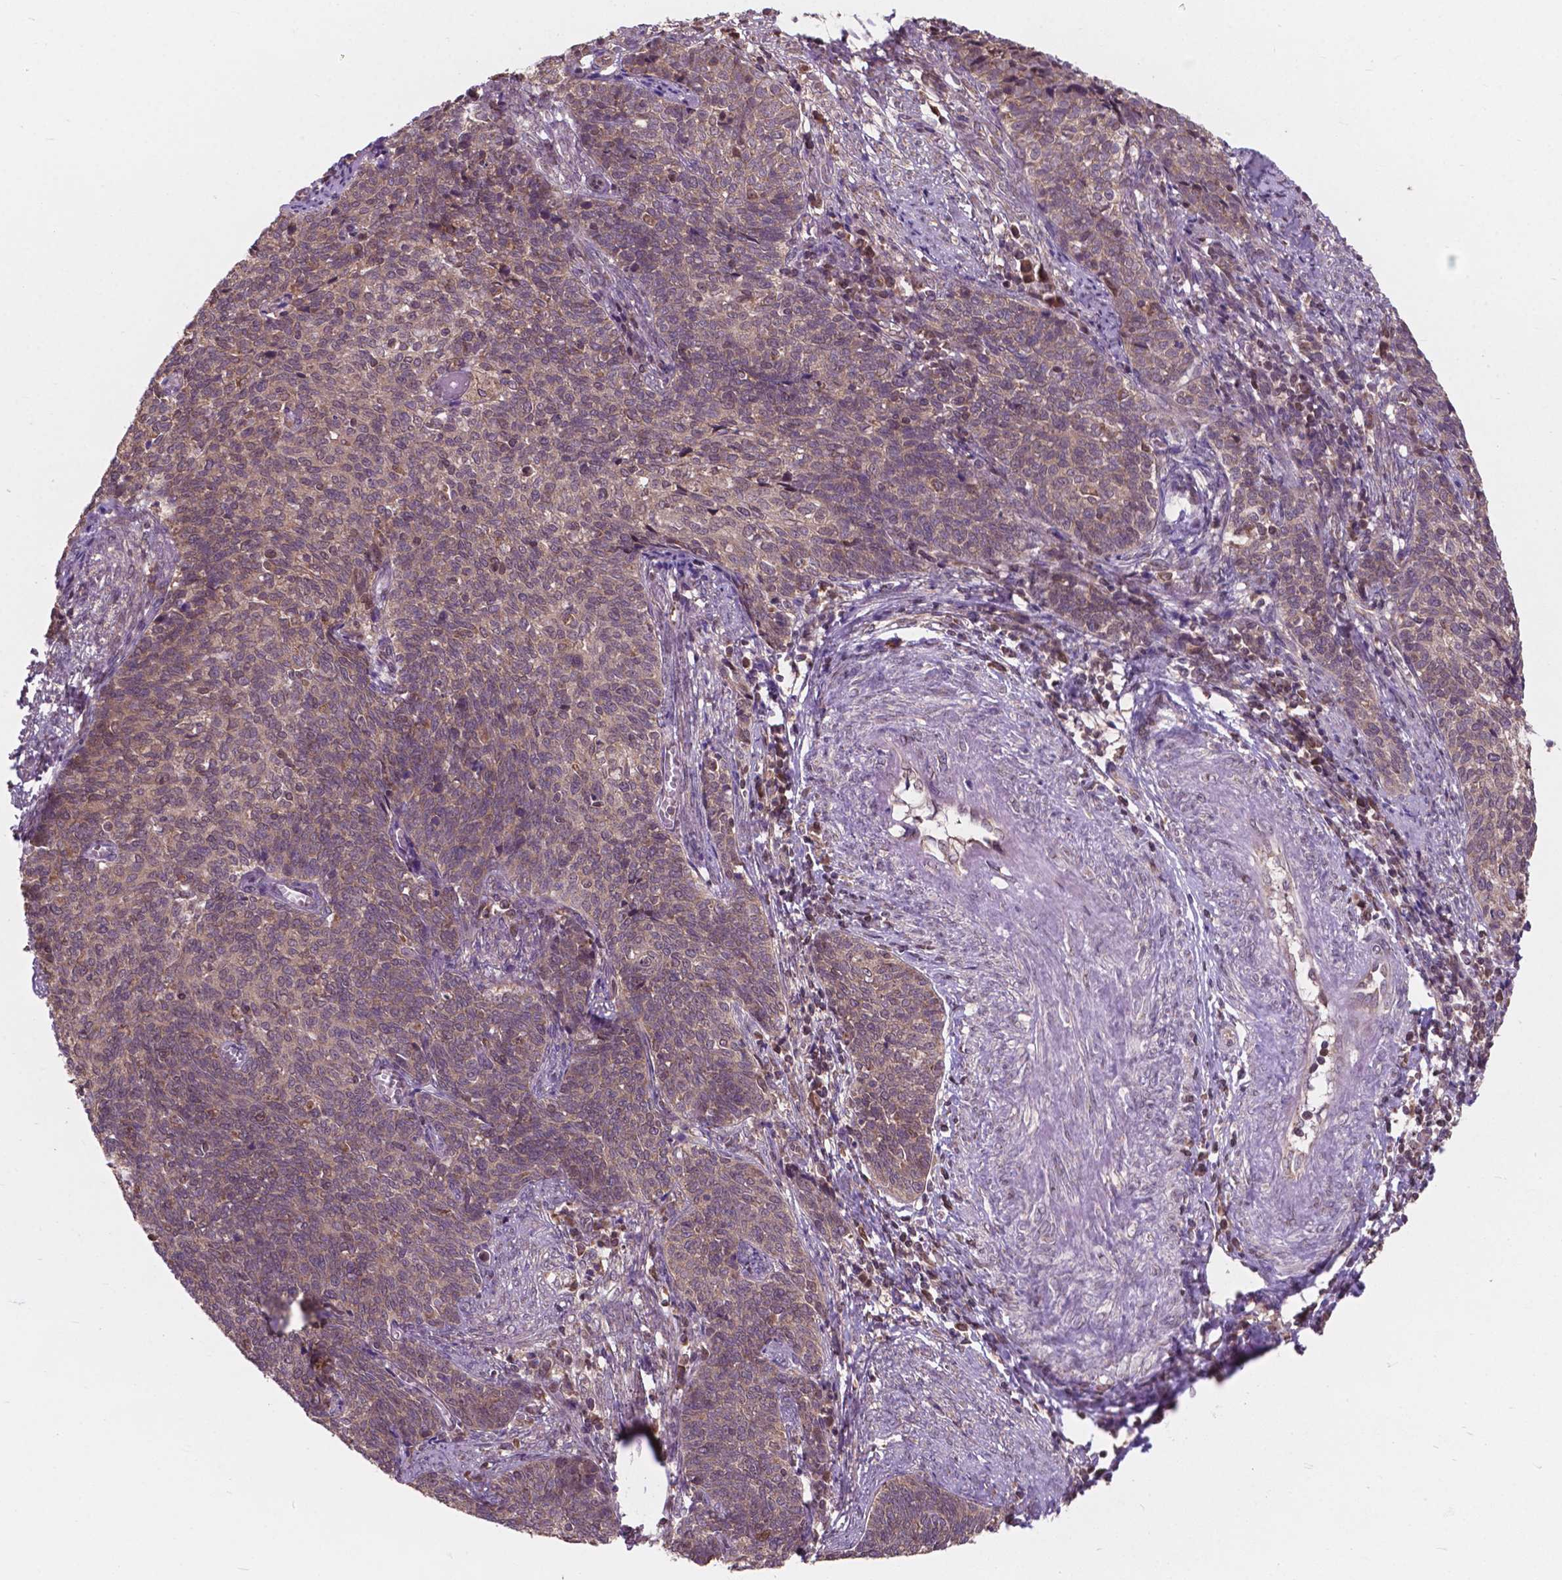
{"staining": {"intensity": "negative", "quantity": "none", "location": "none"}, "tissue": "cervical cancer", "cell_type": "Tumor cells", "image_type": "cancer", "snomed": [{"axis": "morphology", "description": "Squamous cell carcinoma, NOS"}, {"axis": "topography", "description": "Cervix"}], "caption": "The IHC histopathology image has no significant expression in tumor cells of cervical cancer (squamous cell carcinoma) tissue.", "gene": "MRPL33", "patient": {"sex": "female", "age": 39}}